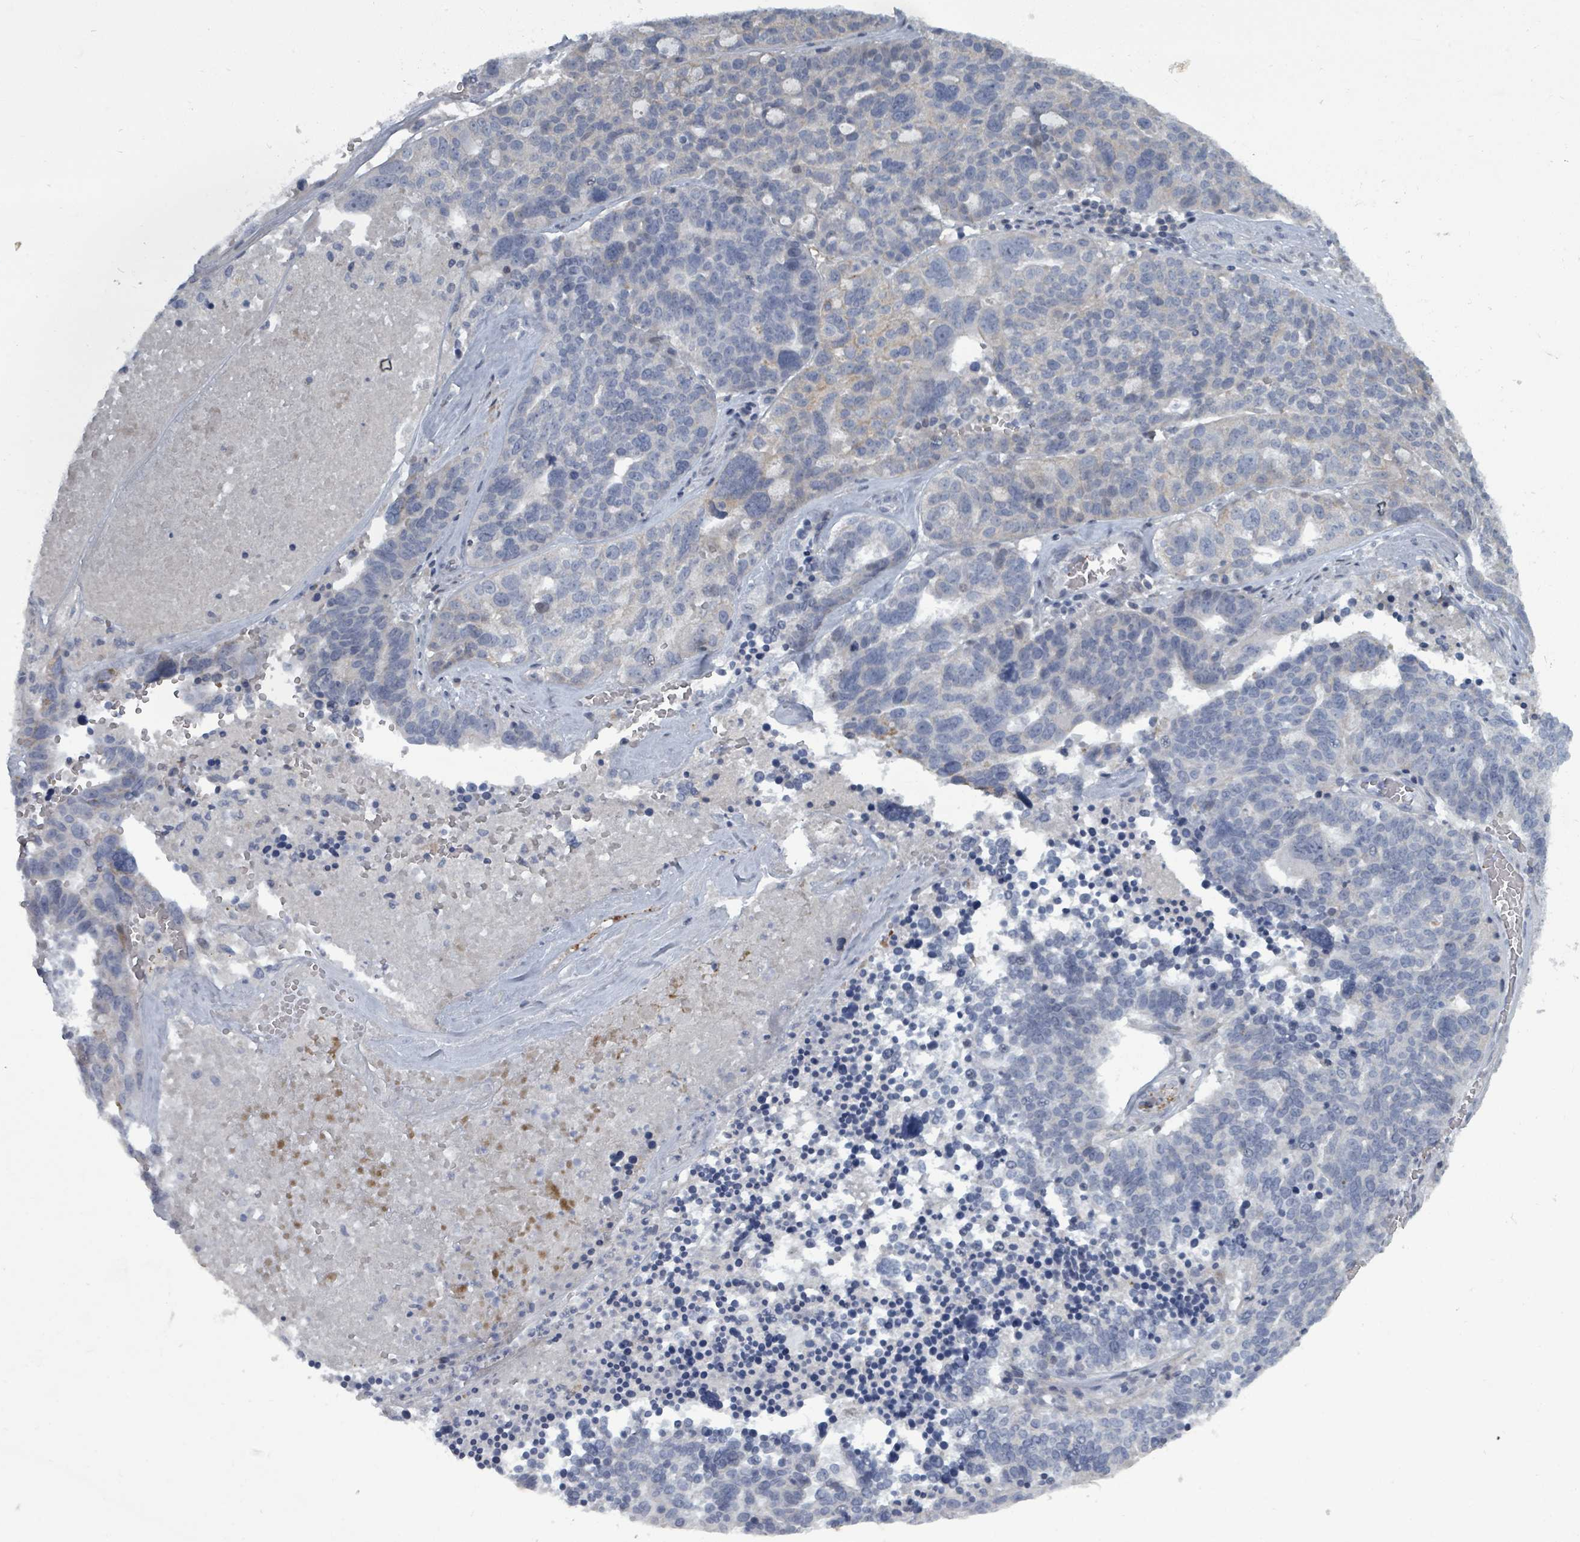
{"staining": {"intensity": "negative", "quantity": "none", "location": "none"}, "tissue": "ovarian cancer", "cell_type": "Tumor cells", "image_type": "cancer", "snomed": [{"axis": "morphology", "description": "Cystadenocarcinoma, serous, NOS"}, {"axis": "topography", "description": "Ovary"}], "caption": "Tumor cells are negative for brown protein staining in ovarian serous cystadenocarcinoma.", "gene": "LEFTY2", "patient": {"sex": "female", "age": 59}}